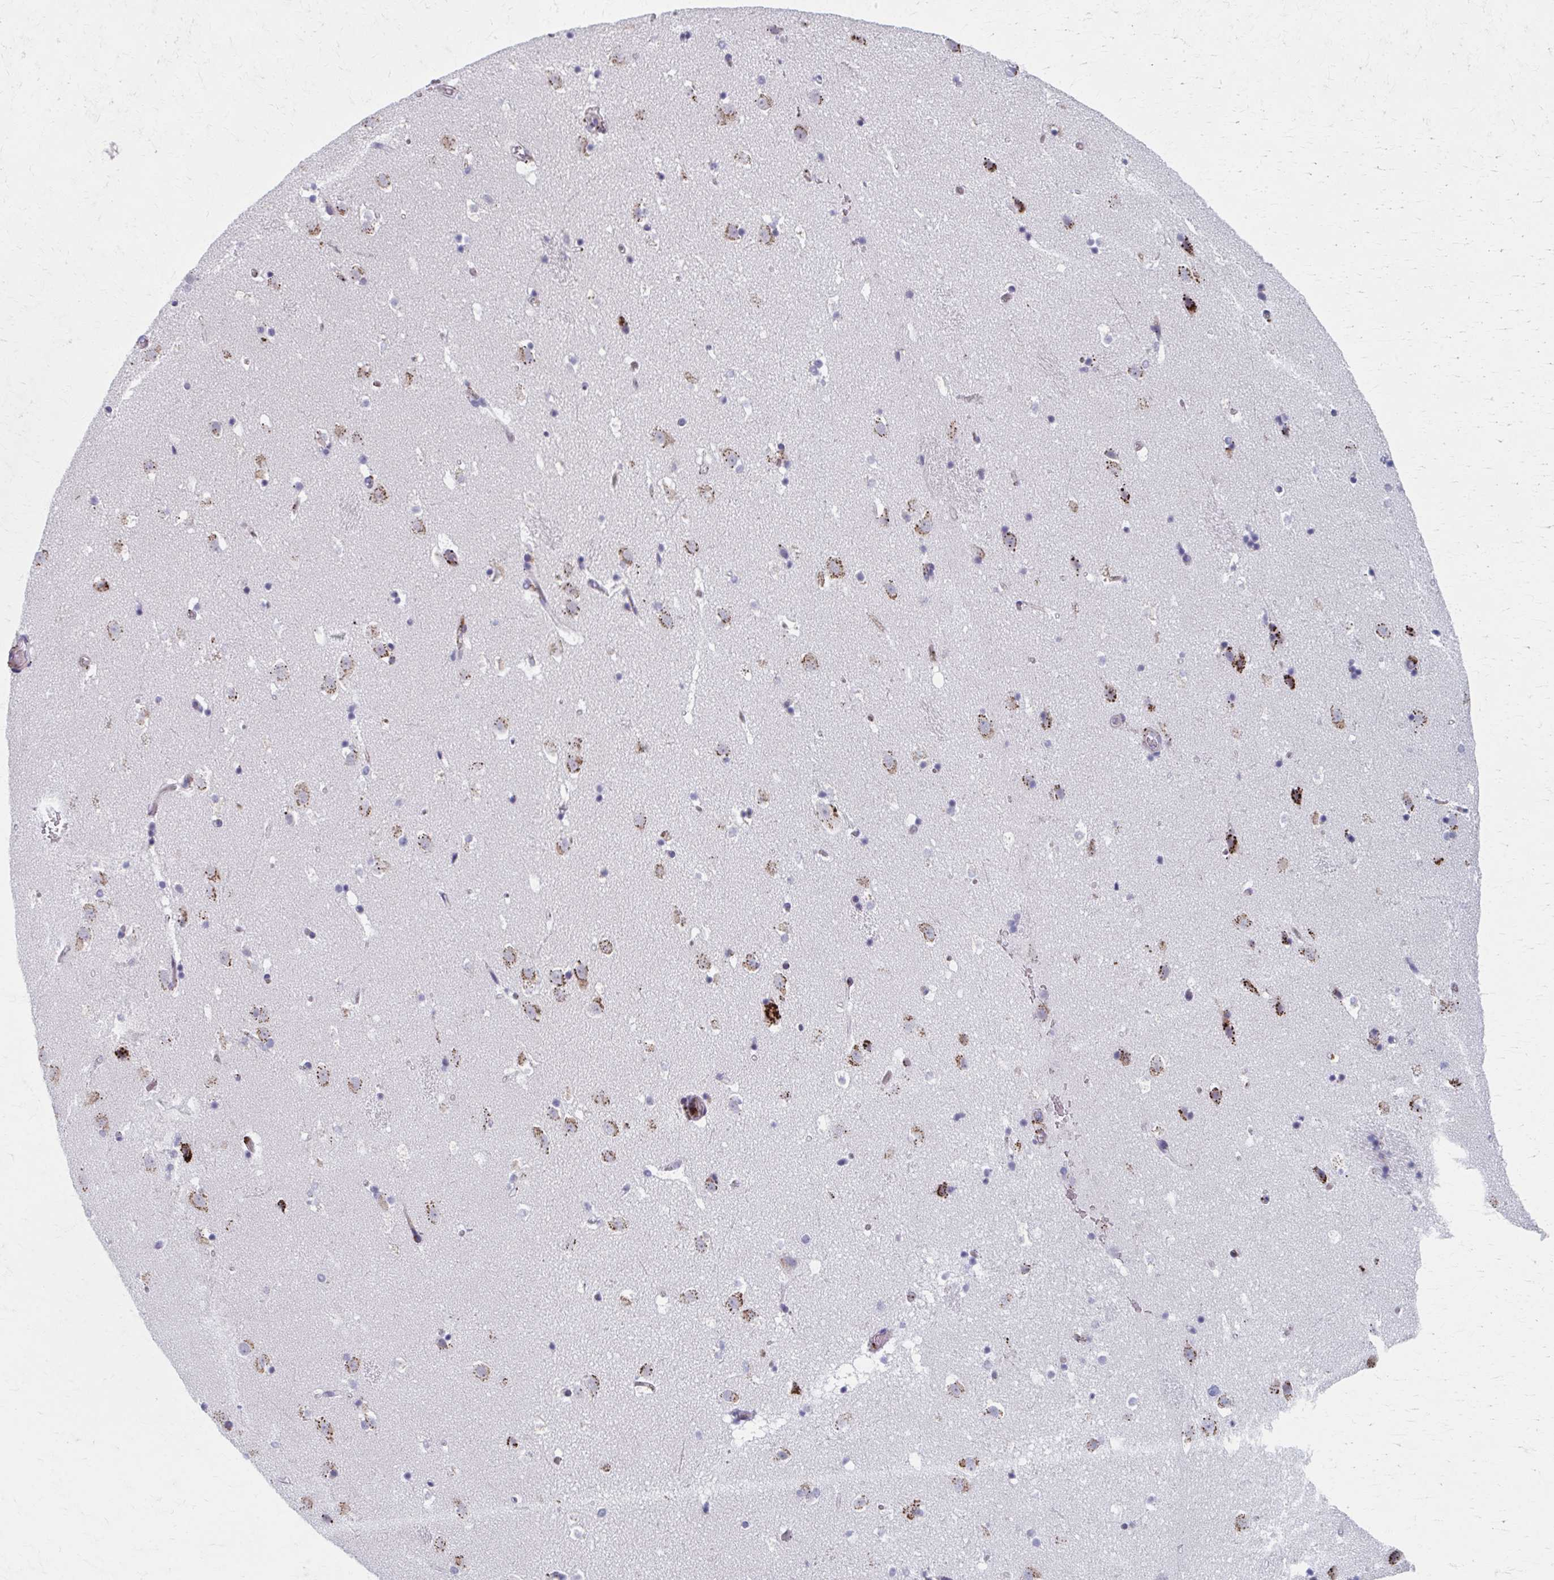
{"staining": {"intensity": "negative", "quantity": "none", "location": "none"}, "tissue": "caudate", "cell_type": "Glial cells", "image_type": "normal", "snomed": [{"axis": "morphology", "description": "Normal tissue, NOS"}, {"axis": "topography", "description": "Lateral ventricle wall"}], "caption": "IHC photomicrograph of unremarkable caudate: caudate stained with DAB (3,3'-diaminobenzidine) displays no significant protein staining in glial cells.", "gene": "OLFM2", "patient": {"sex": "male", "age": 37}}